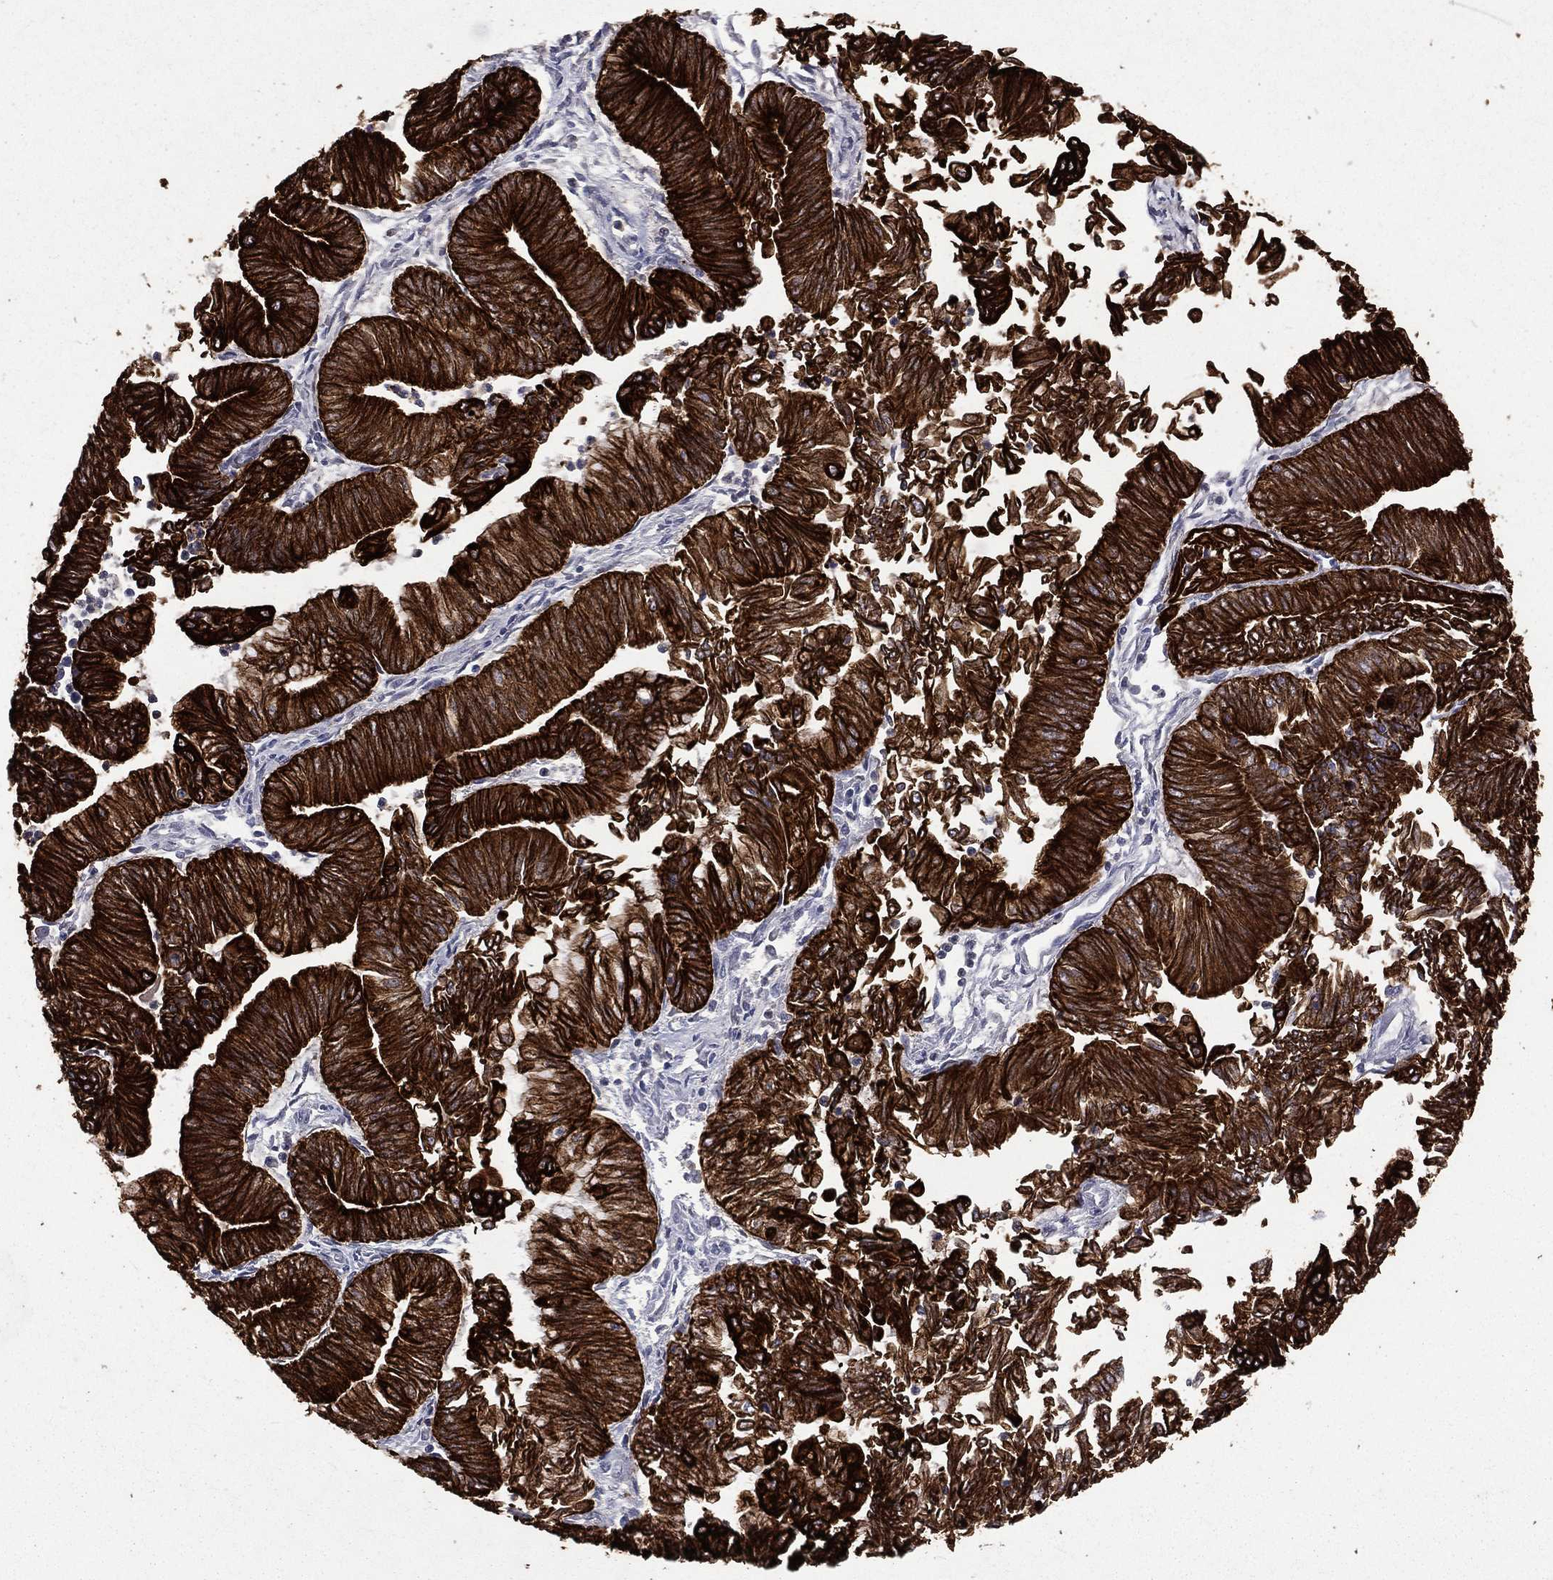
{"staining": {"intensity": "strong", "quantity": ">75%", "location": "cytoplasmic/membranous"}, "tissue": "endometrial cancer", "cell_type": "Tumor cells", "image_type": "cancer", "snomed": [{"axis": "morphology", "description": "Adenocarcinoma, NOS"}, {"axis": "topography", "description": "Endometrium"}], "caption": "Immunohistochemistry of adenocarcinoma (endometrial) displays high levels of strong cytoplasmic/membranous positivity in approximately >75% of tumor cells.", "gene": "KRT7", "patient": {"sex": "female", "age": 59}}